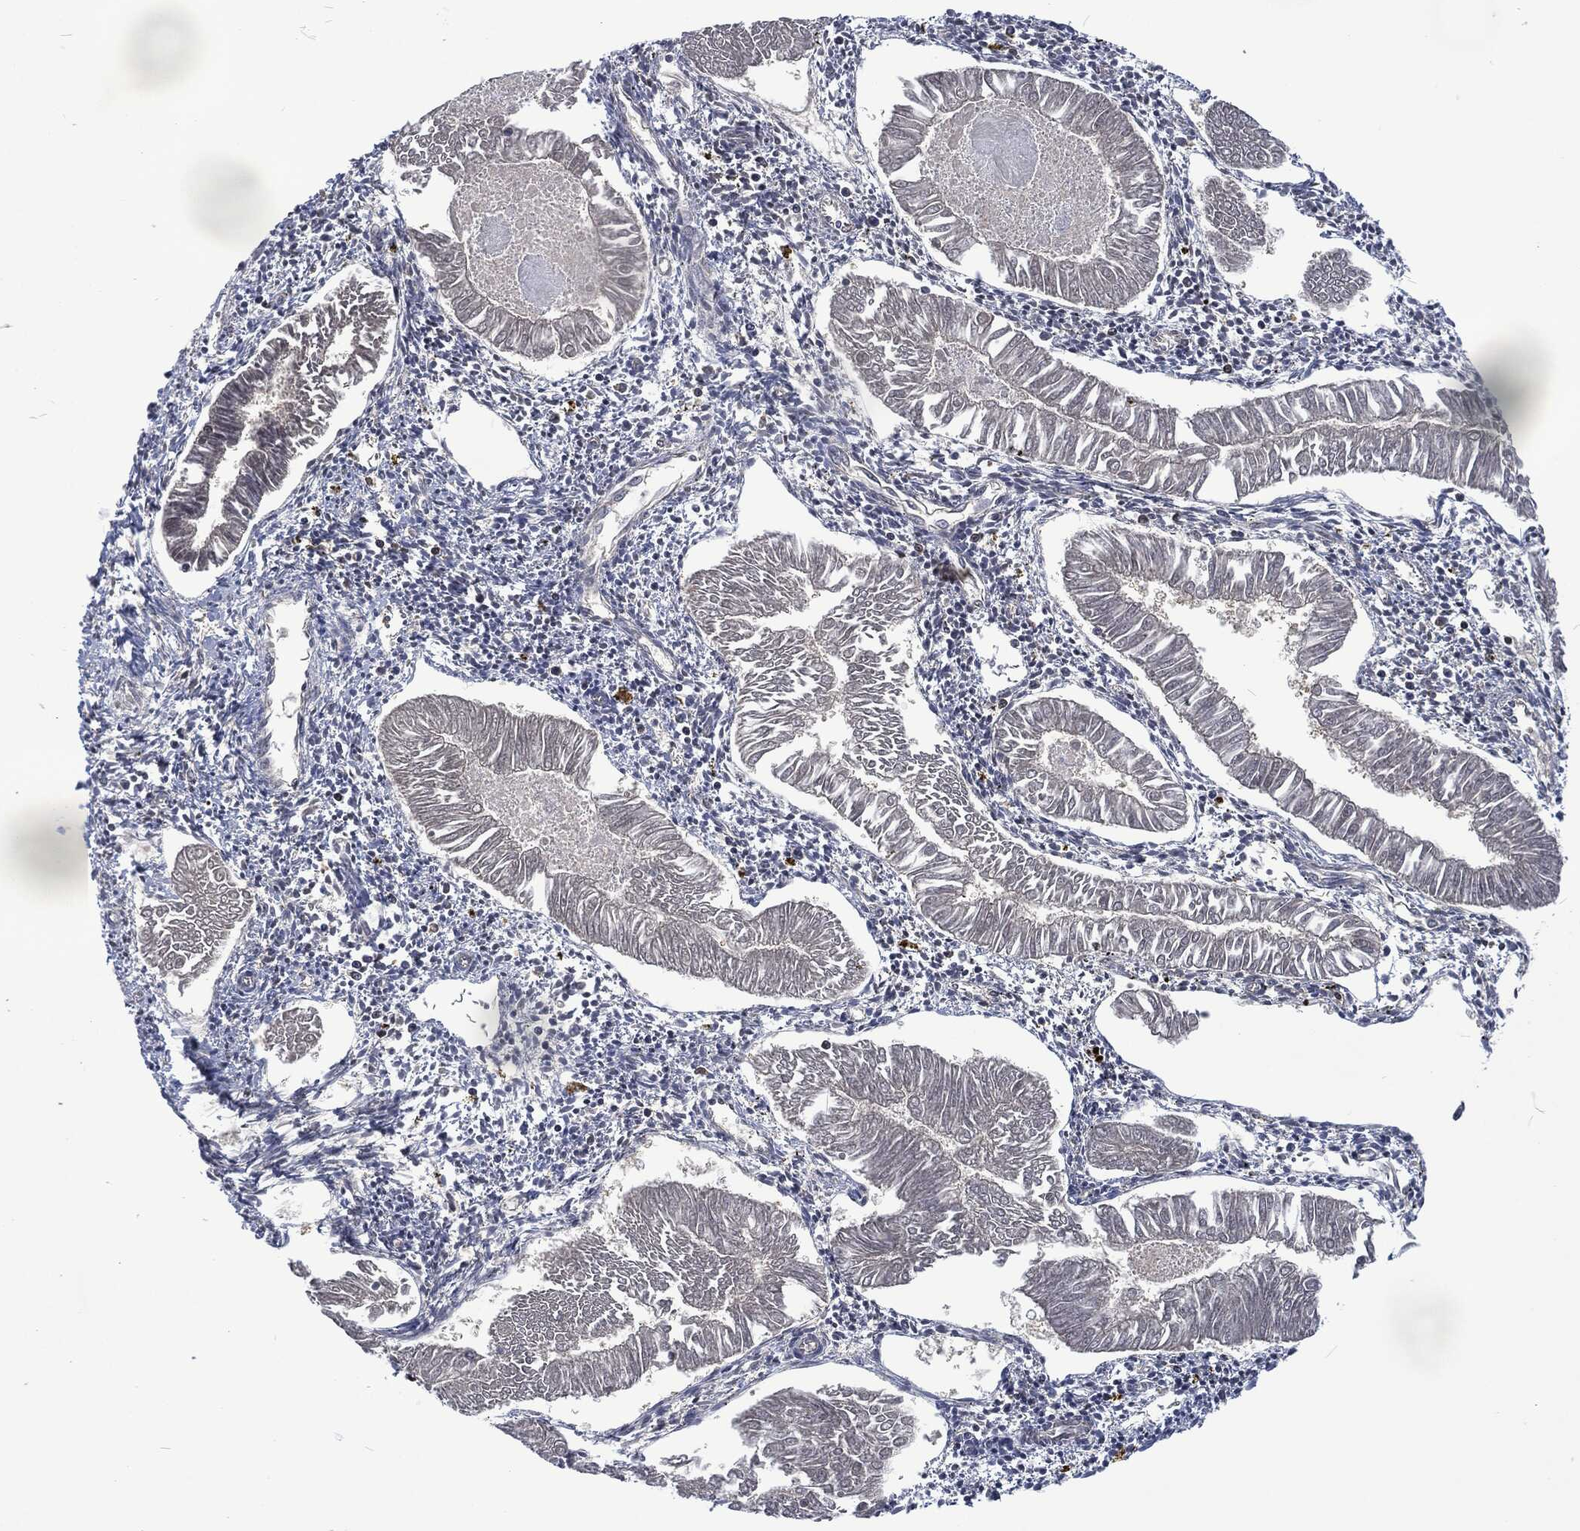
{"staining": {"intensity": "moderate", "quantity": "<25%", "location": "nuclear"}, "tissue": "endometrial cancer", "cell_type": "Tumor cells", "image_type": "cancer", "snomed": [{"axis": "morphology", "description": "Adenocarcinoma, NOS"}, {"axis": "topography", "description": "Endometrium"}], "caption": "Moderate nuclear protein expression is seen in about <25% of tumor cells in adenocarcinoma (endometrial).", "gene": "DCPS", "patient": {"sex": "female", "age": 53}}